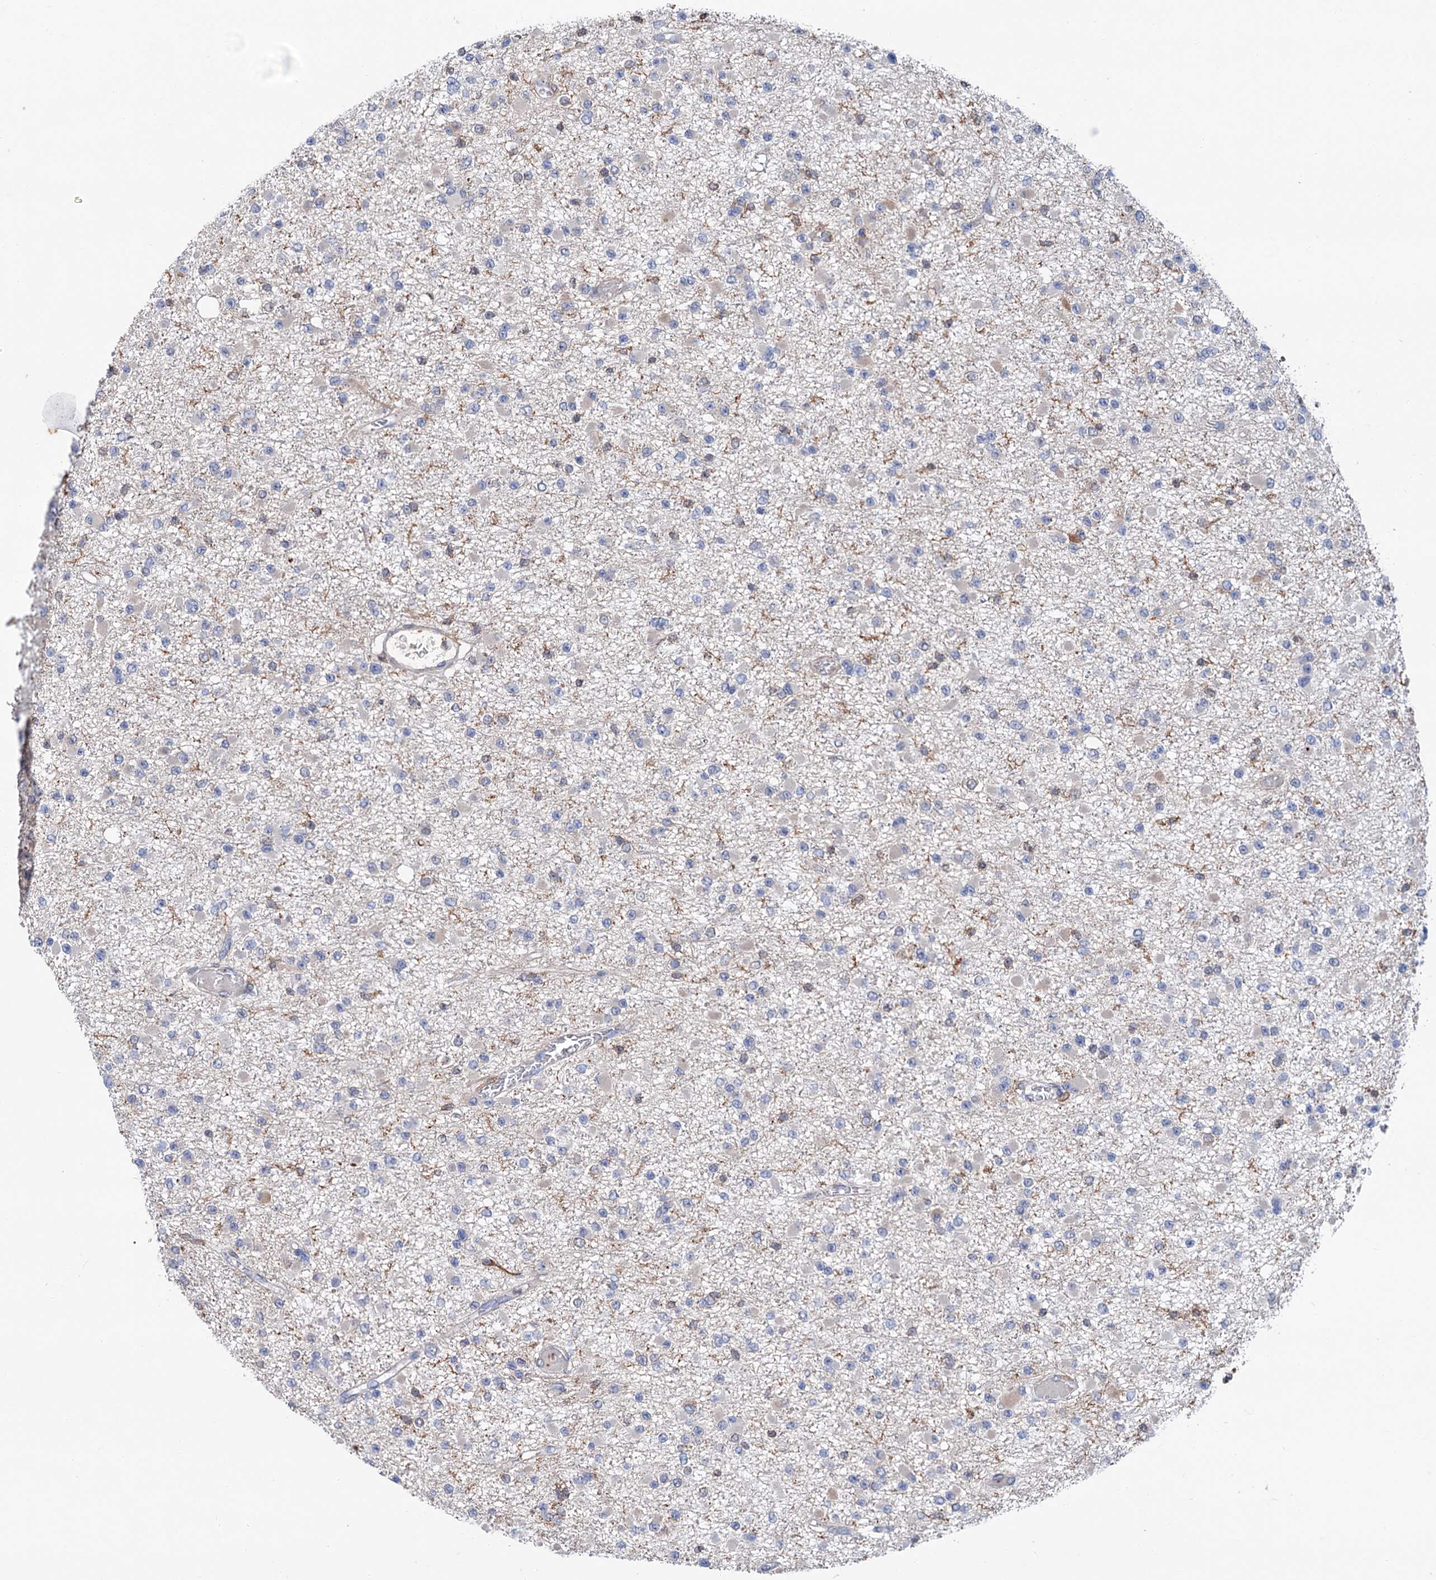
{"staining": {"intensity": "negative", "quantity": "none", "location": "none"}, "tissue": "glioma", "cell_type": "Tumor cells", "image_type": "cancer", "snomed": [{"axis": "morphology", "description": "Glioma, malignant, Low grade"}, {"axis": "topography", "description": "Brain"}], "caption": "This is an immunohistochemistry (IHC) histopathology image of human malignant low-grade glioma. There is no positivity in tumor cells.", "gene": "TMTC3", "patient": {"sex": "female", "age": 22}}